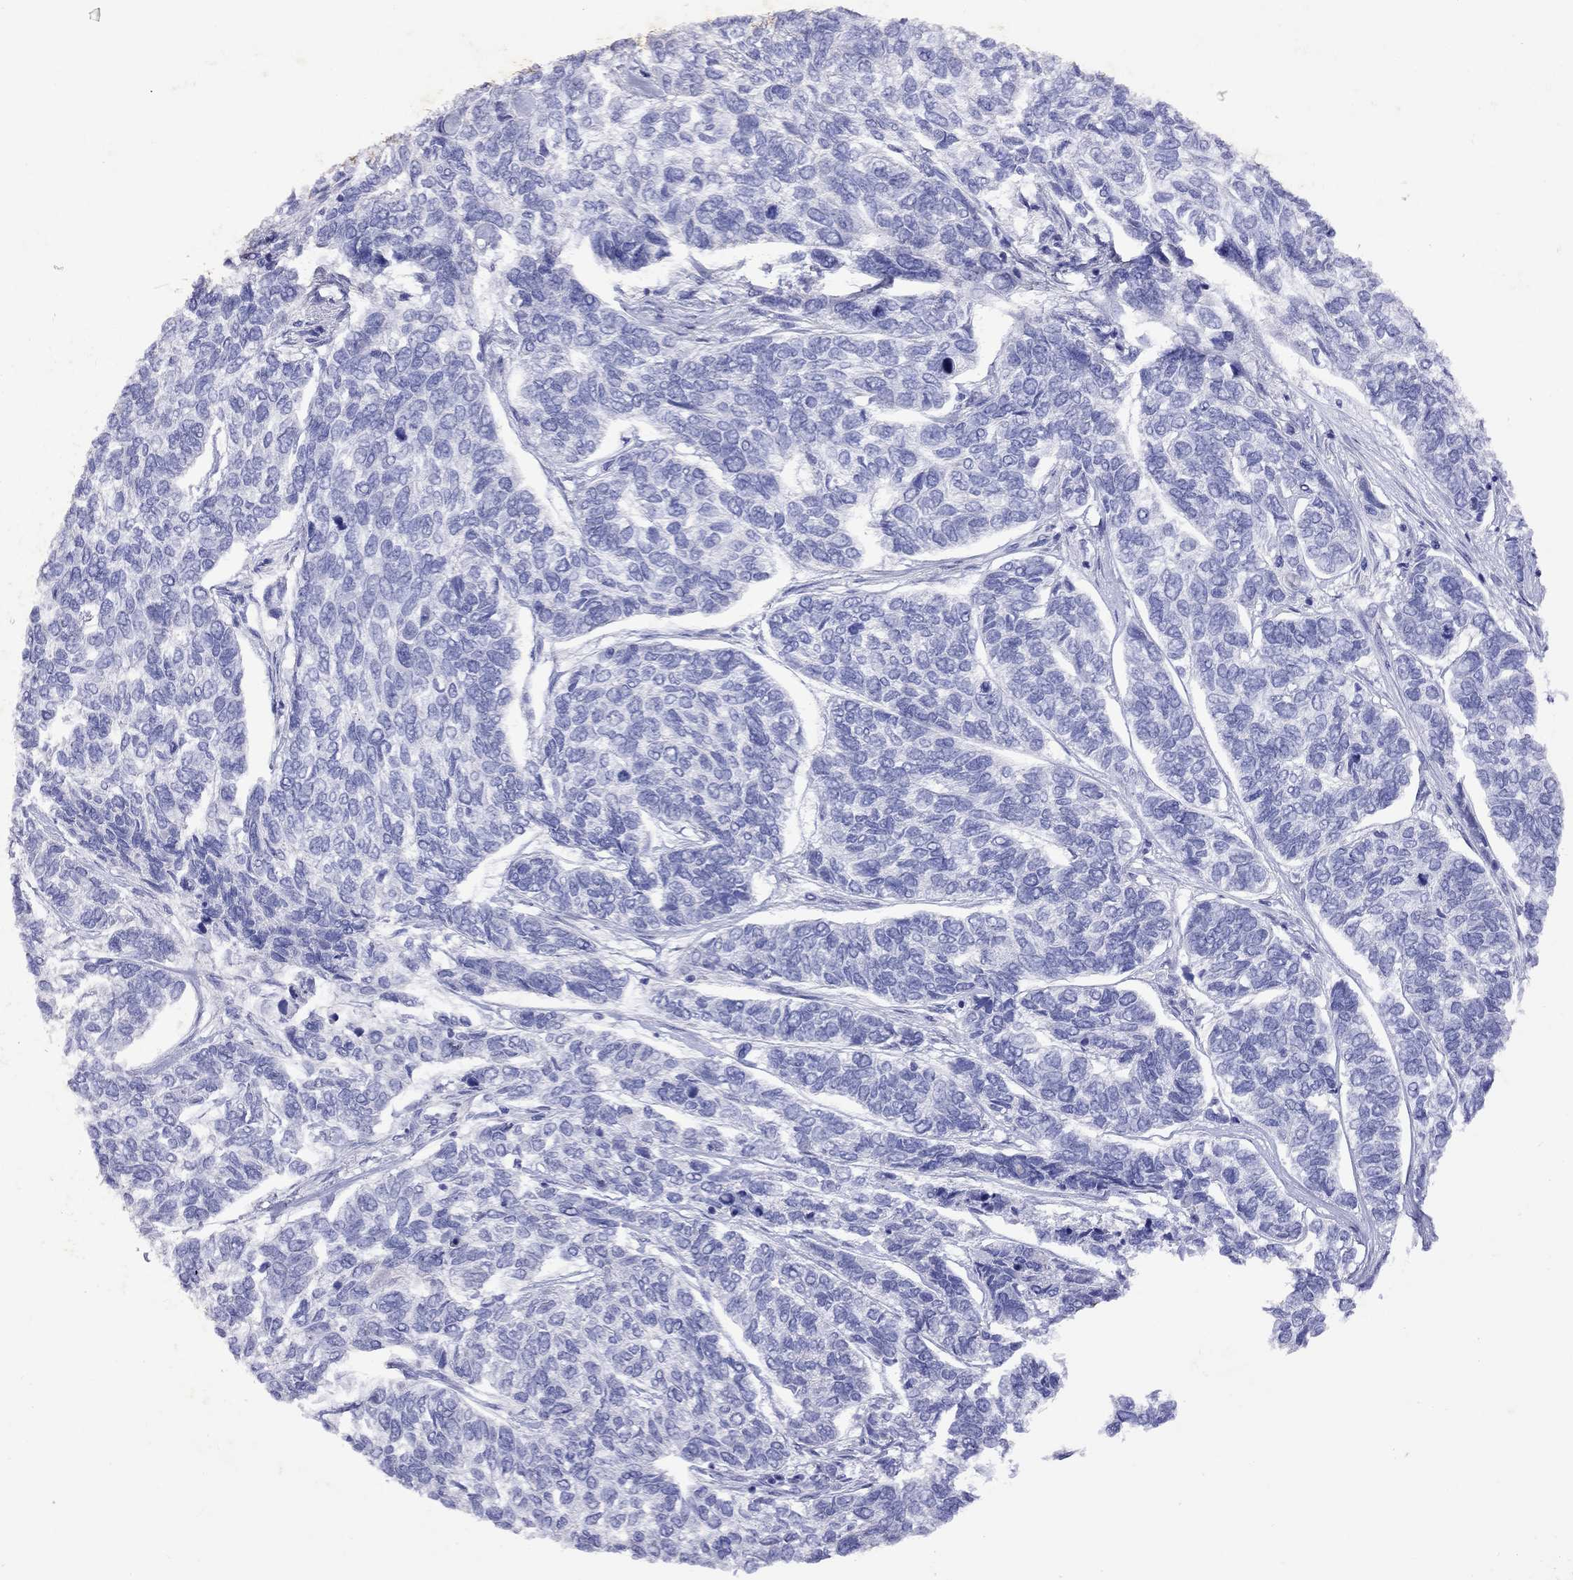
{"staining": {"intensity": "negative", "quantity": "none", "location": "none"}, "tissue": "skin cancer", "cell_type": "Tumor cells", "image_type": "cancer", "snomed": [{"axis": "morphology", "description": "Basal cell carcinoma"}, {"axis": "topography", "description": "Skin"}], "caption": "A histopathology image of human skin cancer (basal cell carcinoma) is negative for staining in tumor cells.", "gene": "GNAT3", "patient": {"sex": "female", "age": 65}}